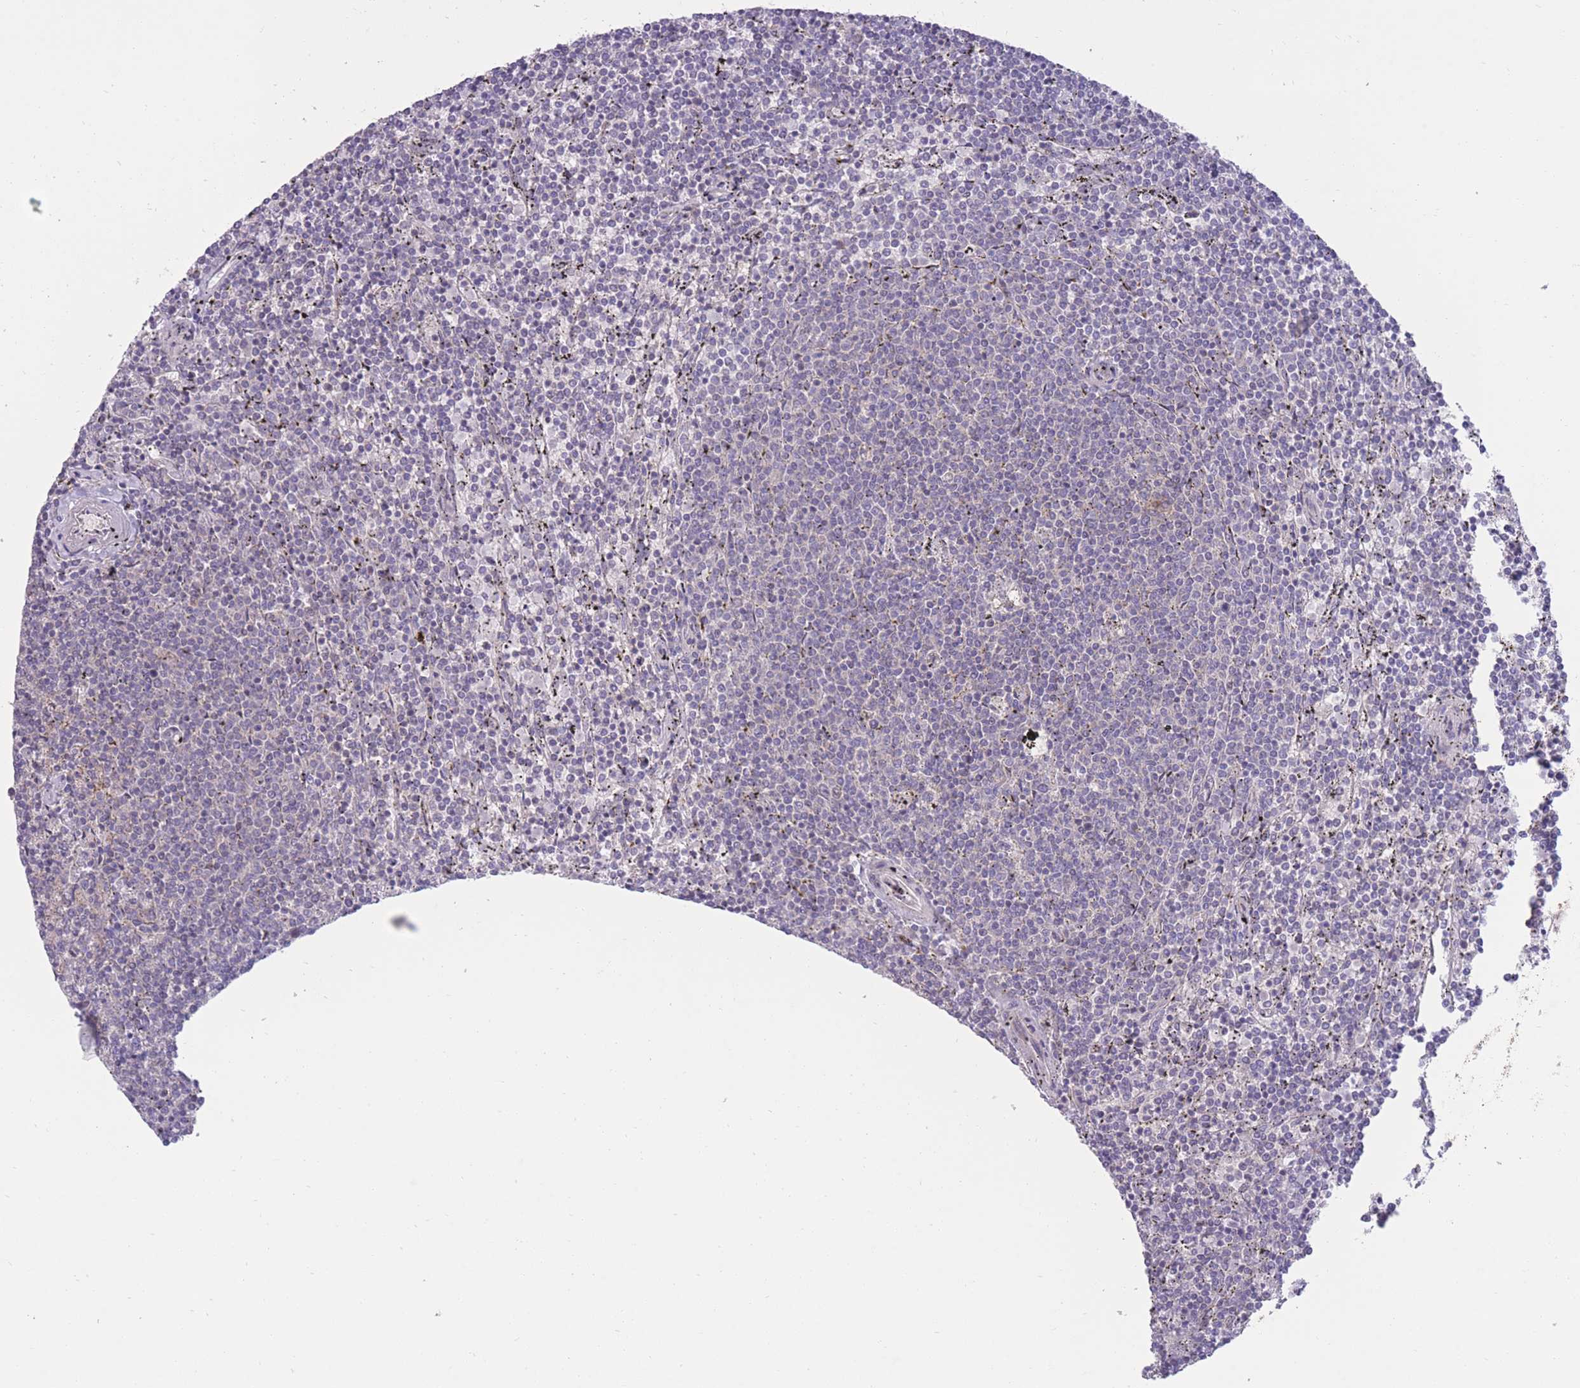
{"staining": {"intensity": "negative", "quantity": "none", "location": "none"}, "tissue": "lymphoma", "cell_type": "Tumor cells", "image_type": "cancer", "snomed": [{"axis": "morphology", "description": "Malignant lymphoma, non-Hodgkin's type, Low grade"}, {"axis": "topography", "description": "Spleen"}], "caption": "This is a image of immunohistochemistry (IHC) staining of lymphoma, which shows no expression in tumor cells.", "gene": "RIC8A", "patient": {"sex": "female", "age": 50}}